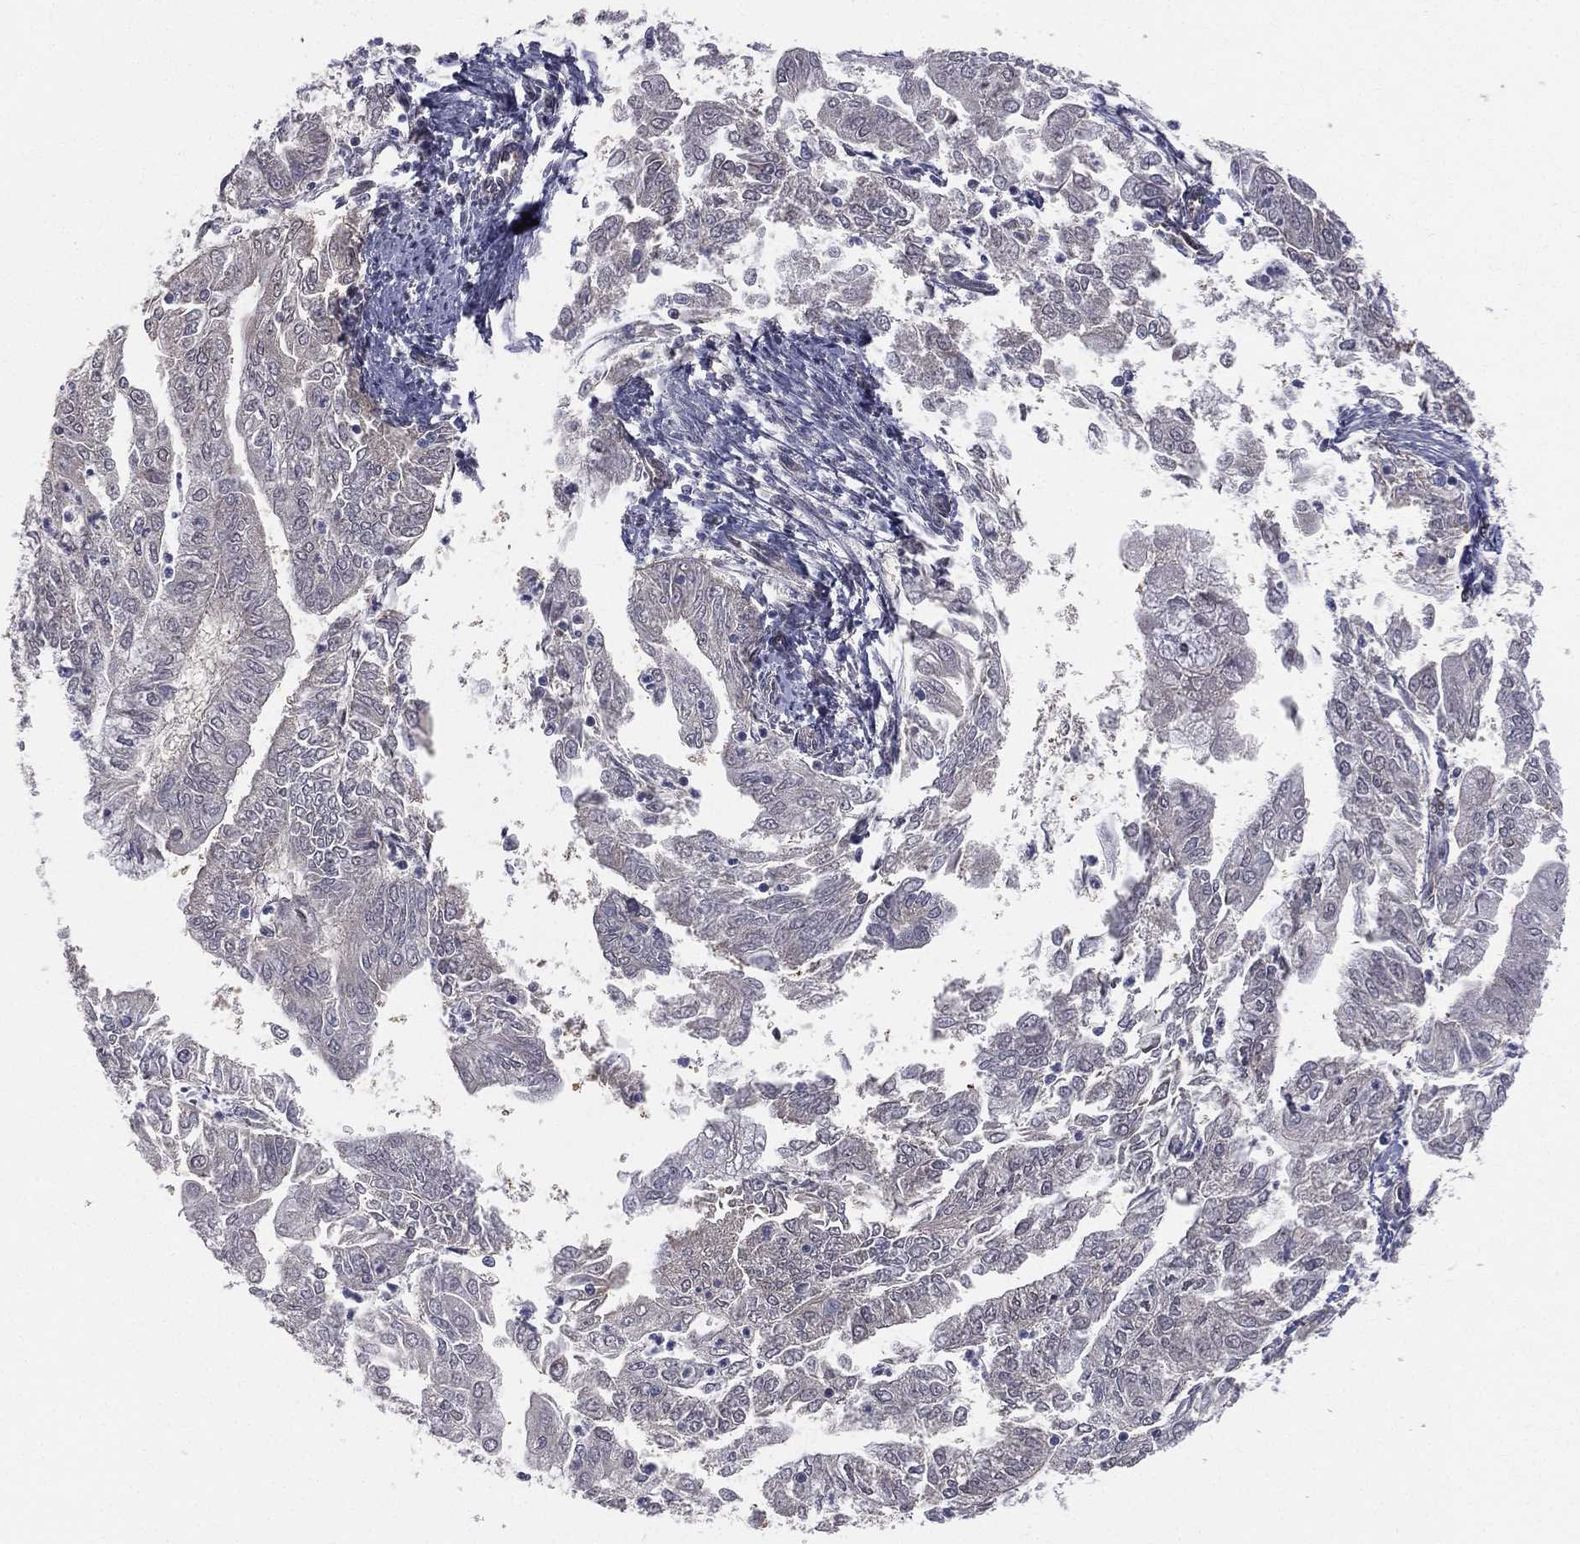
{"staining": {"intensity": "negative", "quantity": "none", "location": "none"}, "tissue": "endometrial cancer", "cell_type": "Tumor cells", "image_type": "cancer", "snomed": [{"axis": "morphology", "description": "Adenocarcinoma, NOS"}, {"axis": "topography", "description": "Endometrium"}], "caption": "This is a image of IHC staining of adenocarcinoma (endometrial), which shows no positivity in tumor cells. The staining is performed using DAB brown chromogen with nuclei counter-stained in using hematoxylin.", "gene": "DMKN", "patient": {"sex": "female", "age": 56}}